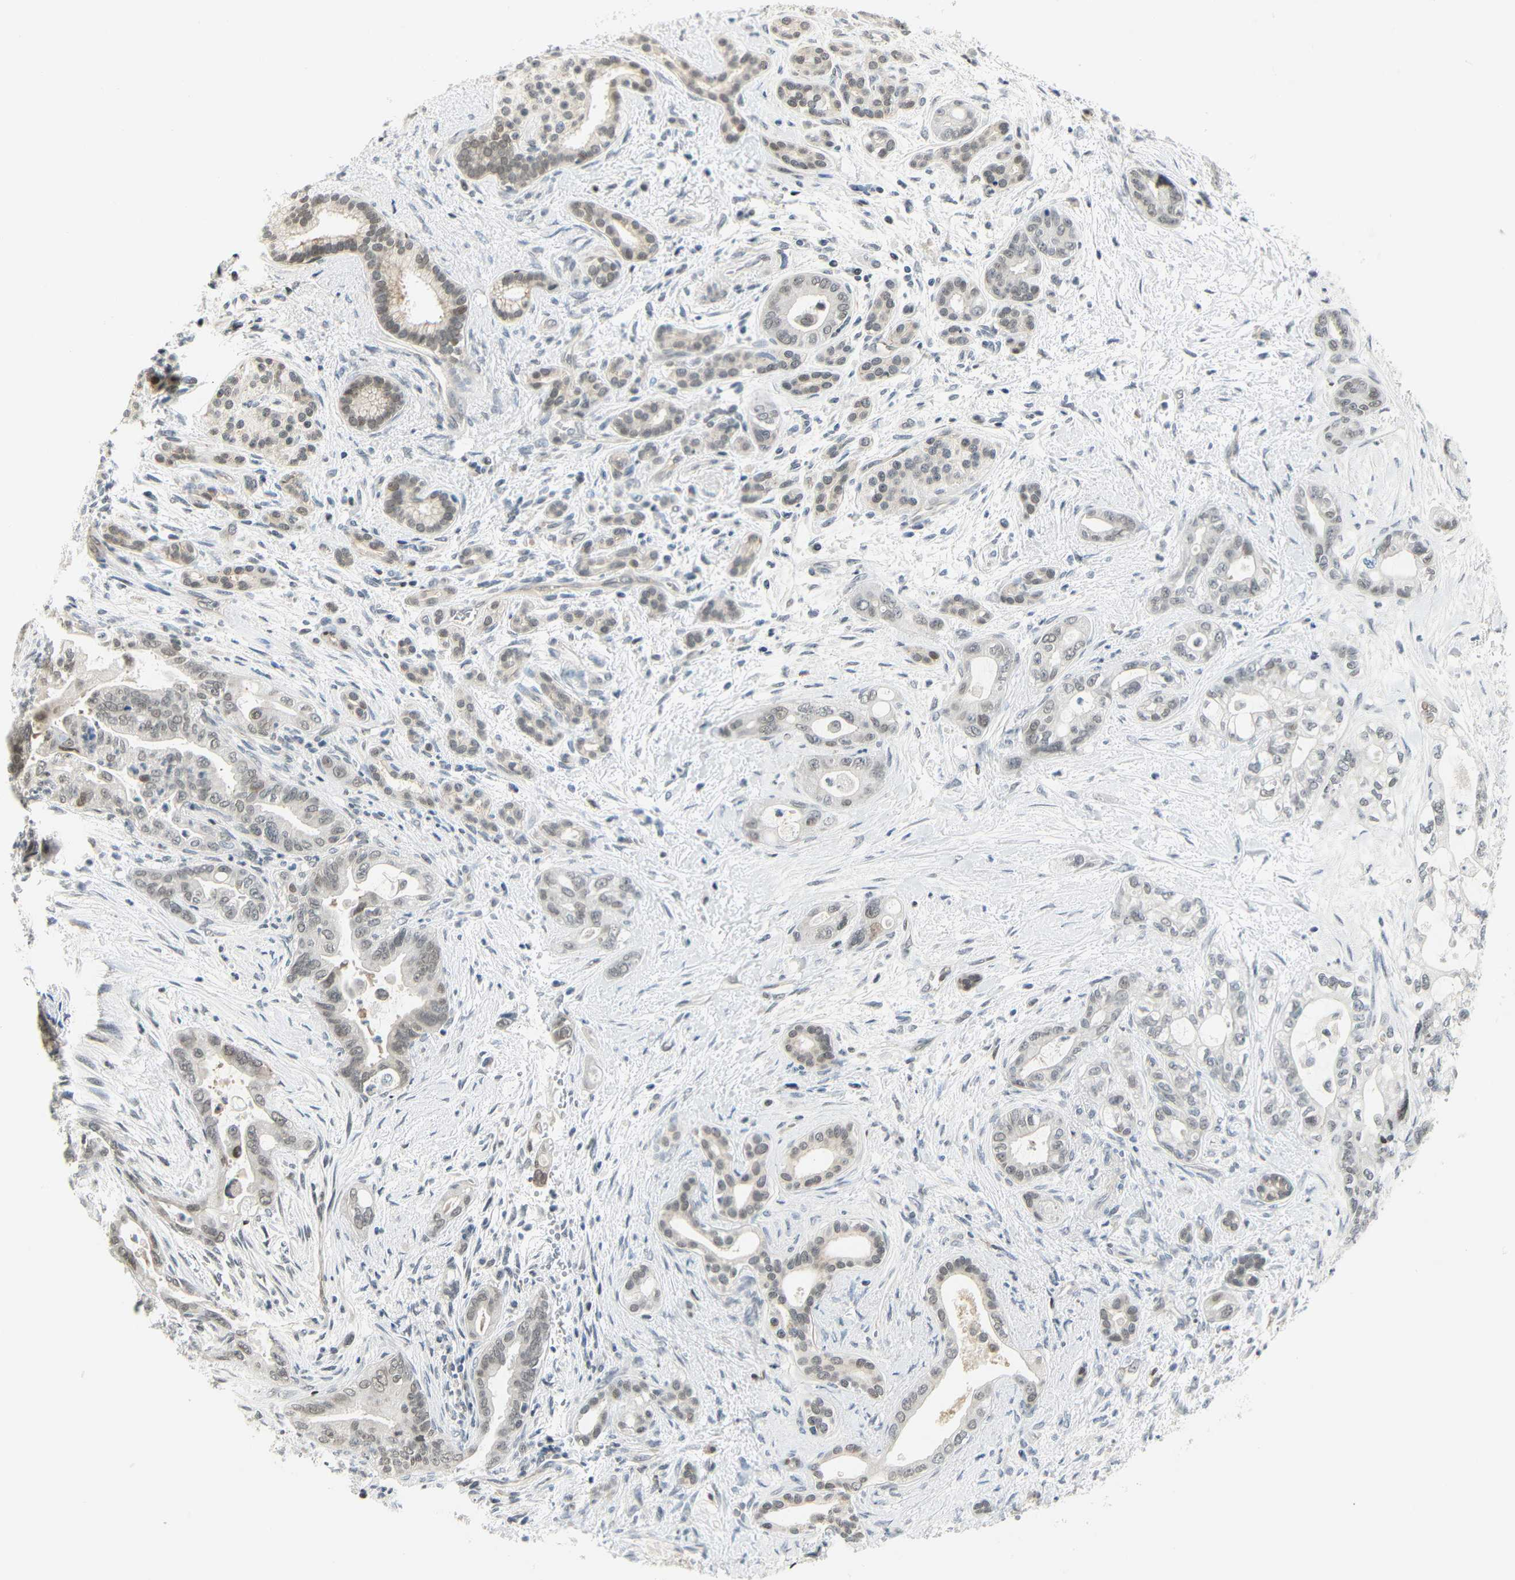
{"staining": {"intensity": "weak", "quantity": "25%-75%", "location": "nuclear"}, "tissue": "pancreatic cancer", "cell_type": "Tumor cells", "image_type": "cancer", "snomed": [{"axis": "morphology", "description": "Adenocarcinoma, NOS"}, {"axis": "topography", "description": "Pancreas"}], "caption": "A micrograph showing weak nuclear staining in approximately 25%-75% of tumor cells in pancreatic adenocarcinoma, as visualized by brown immunohistochemical staining.", "gene": "IMPG2", "patient": {"sex": "male", "age": 70}}